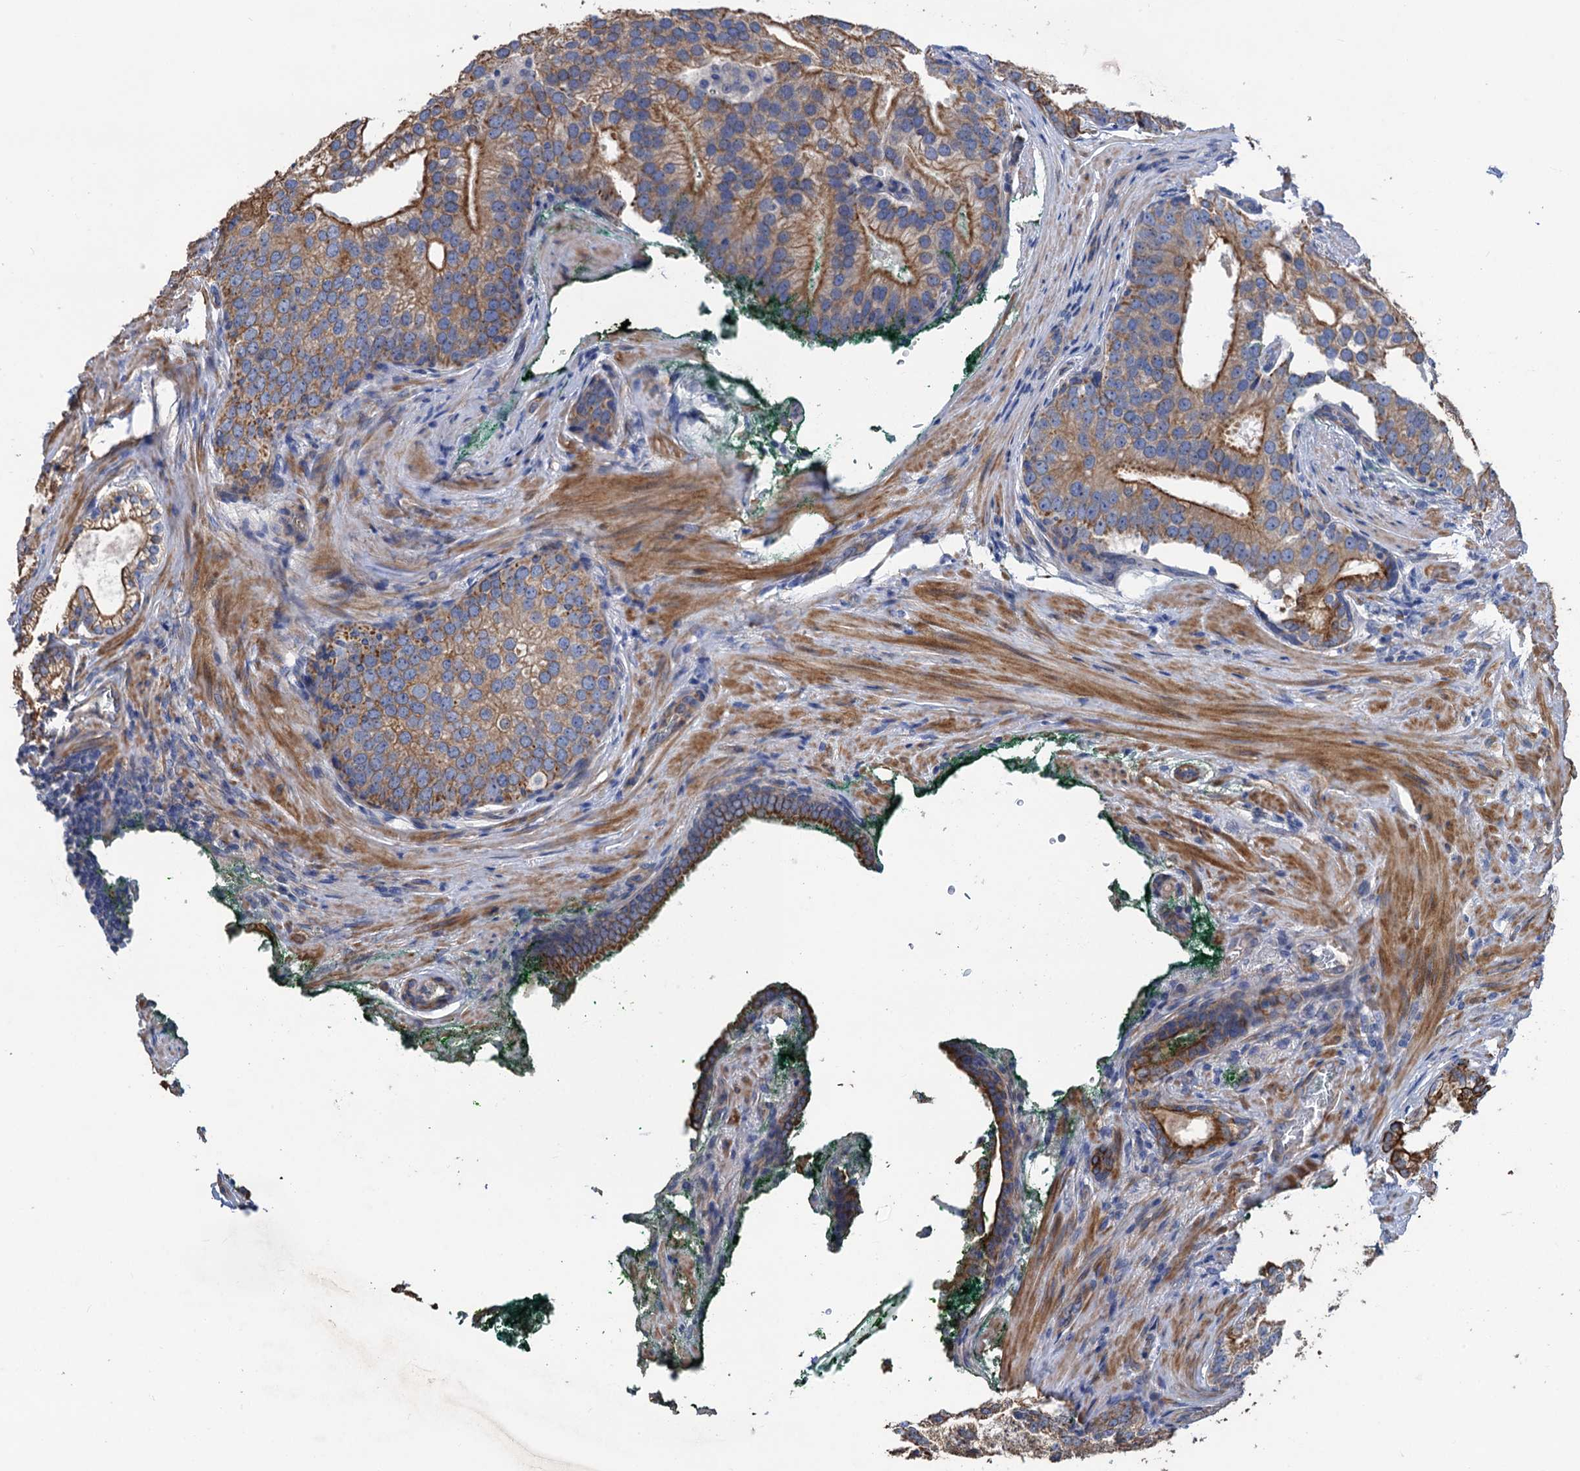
{"staining": {"intensity": "moderate", "quantity": ">75%", "location": "cytoplasmic/membranous"}, "tissue": "prostate cancer", "cell_type": "Tumor cells", "image_type": "cancer", "snomed": [{"axis": "morphology", "description": "Adenocarcinoma, Low grade"}, {"axis": "topography", "description": "Prostate"}], "caption": "Moderate cytoplasmic/membranous staining is identified in about >75% of tumor cells in prostate cancer. The protein of interest is shown in brown color, while the nuclei are stained blue.", "gene": "SMCO3", "patient": {"sex": "male", "age": 71}}